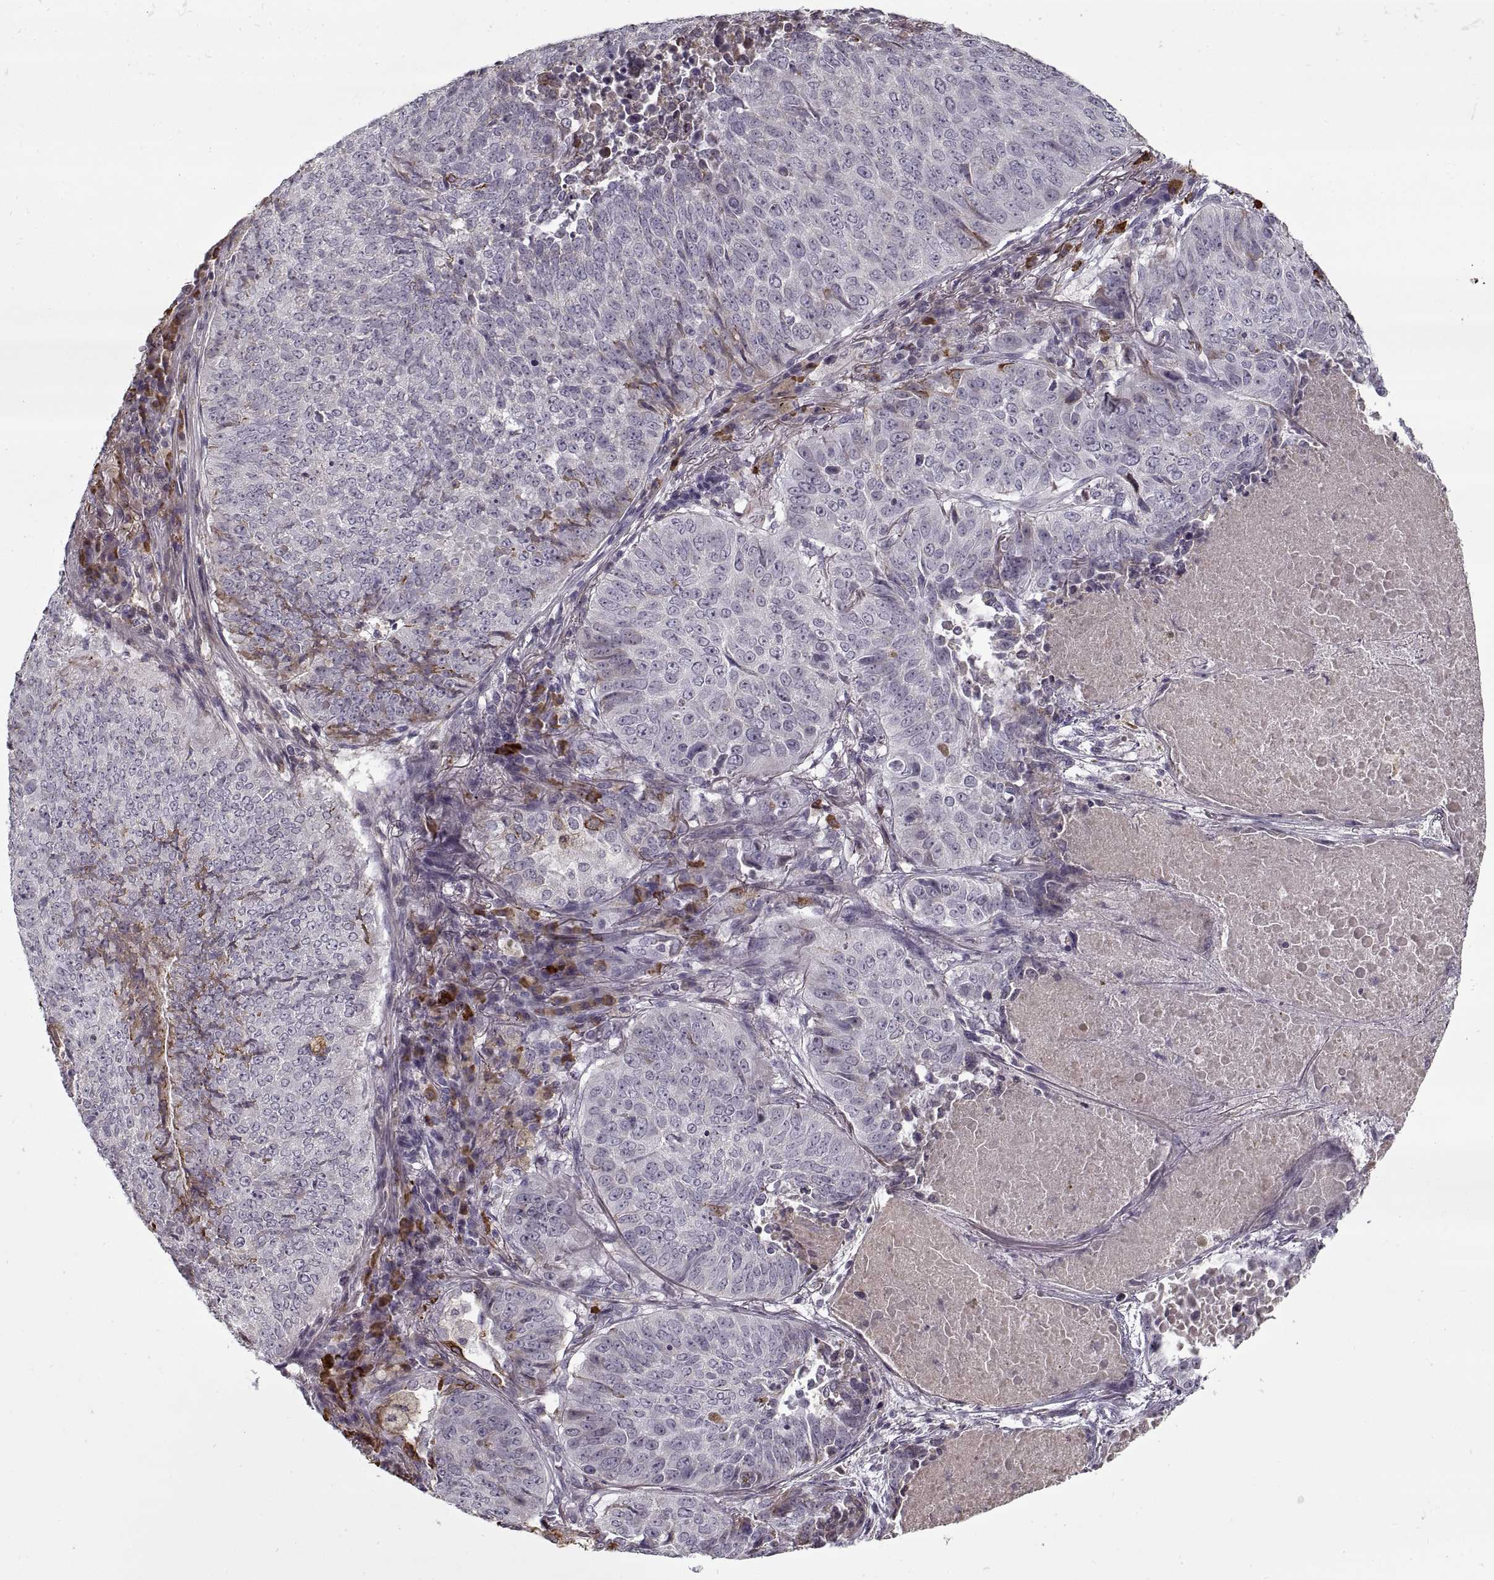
{"staining": {"intensity": "negative", "quantity": "none", "location": "none"}, "tissue": "lung cancer", "cell_type": "Tumor cells", "image_type": "cancer", "snomed": [{"axis": "morphology", "description": "Normal tissue, NOS"}, {"axis": "morphology", "description": "Squamous cell carcinoma, NOS"}, {"axis": "topography", "description": "Bronchus"}, {"axis": "topography", "description": "Lung"}], "caption": "The photomicrograph demonstrates no staining of tumor cells in lung squamous cell carcinoma.", "gene": "GAD2", "patient": {"sex": "male", "age": 64}}